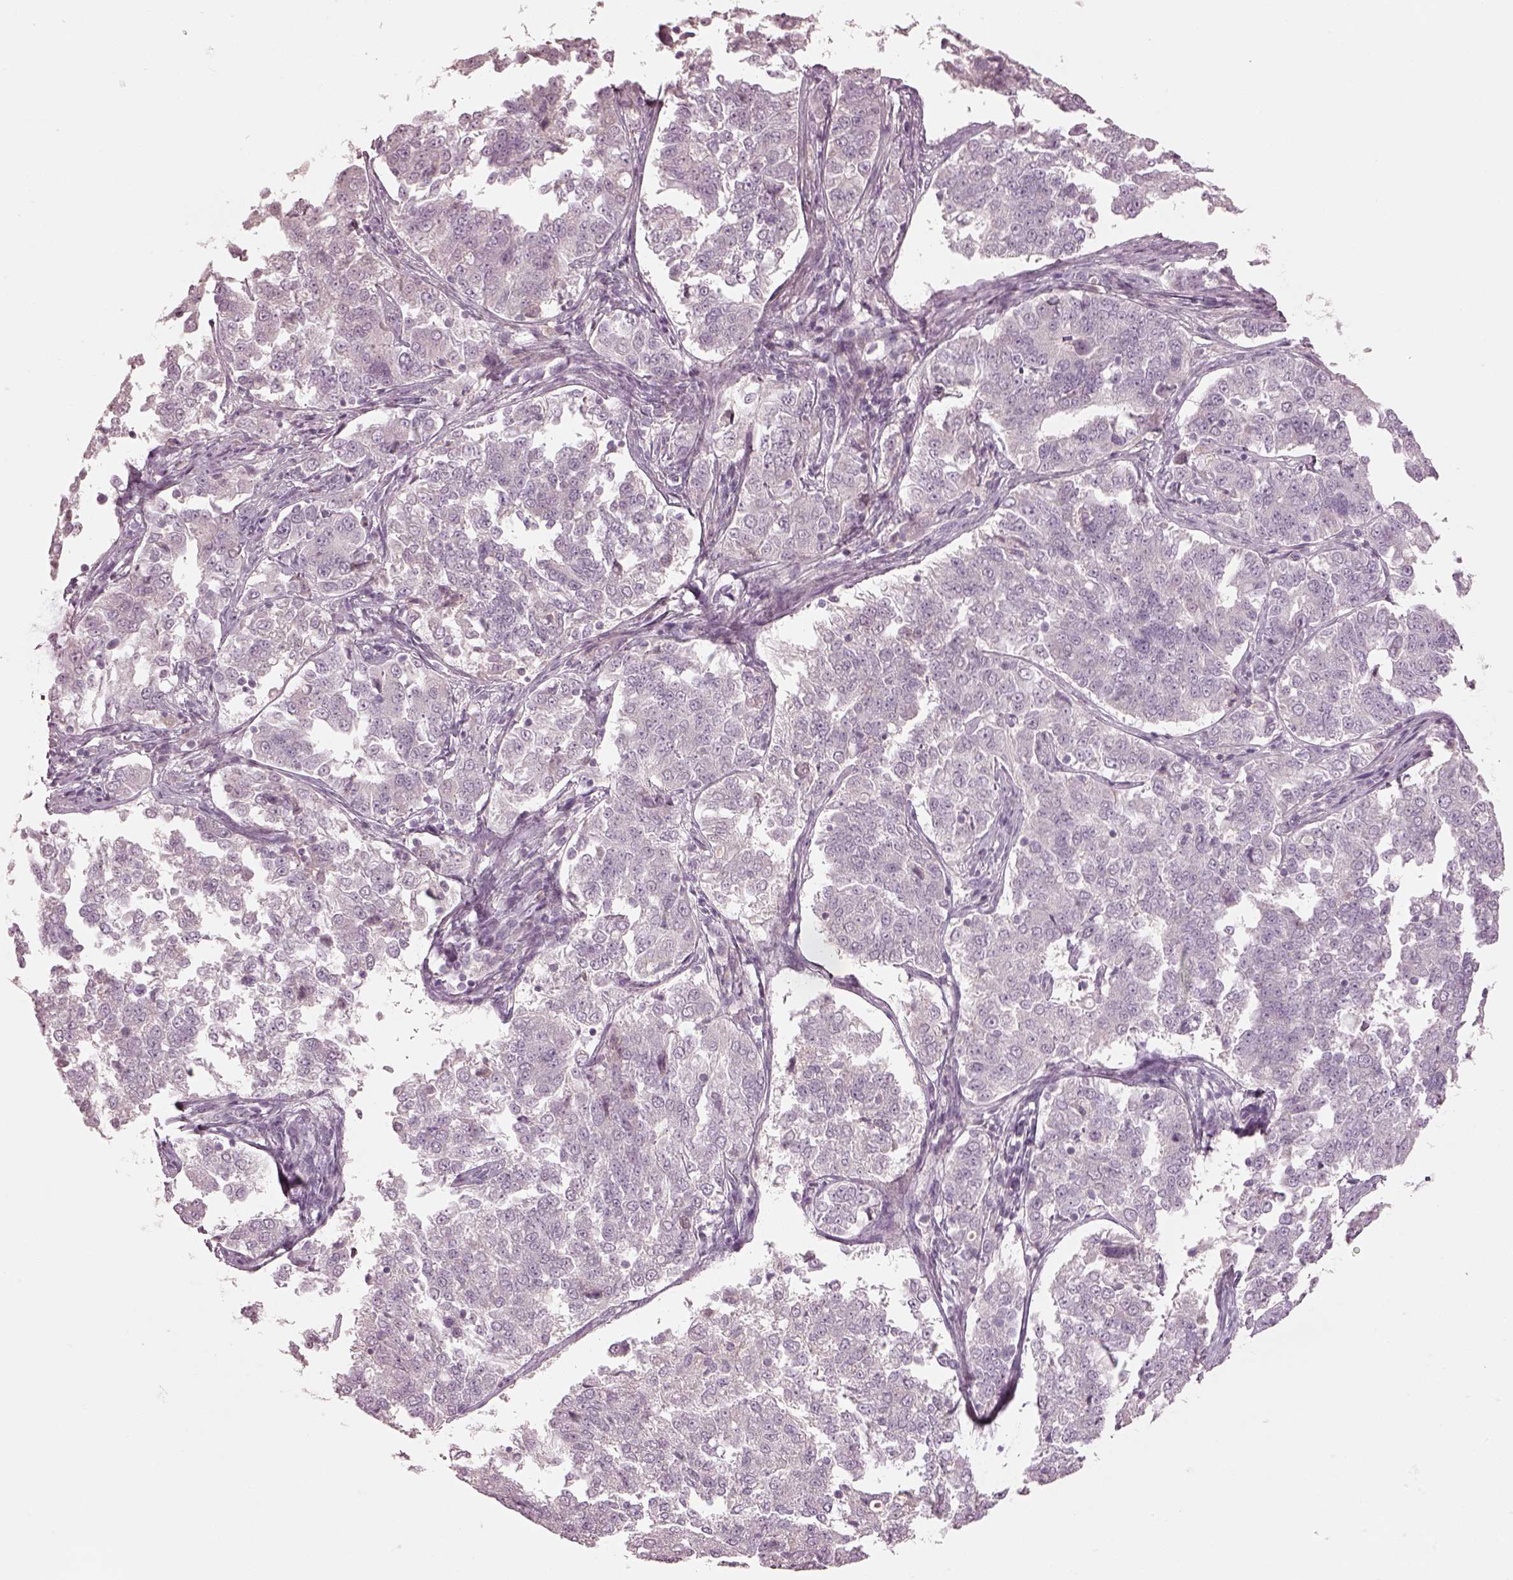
{"staining": {"intensity": "negative", "quantity": "none", "location": "none"}, "tissue": "endometrial cancer", "cell_type": "Tumor cells", "image_type": "cancer", "snomed": [{"axis": "morphology", "description": "Adenocarcinoma, NOS"}, {"axis": "topography", "description": "Endometrium"}], "caption": "The image exhibits no significant expression in tumor cells of endometrial cancer.", "gene": "SPATA6L", "patient": {"sex": "female", "age": 43}}